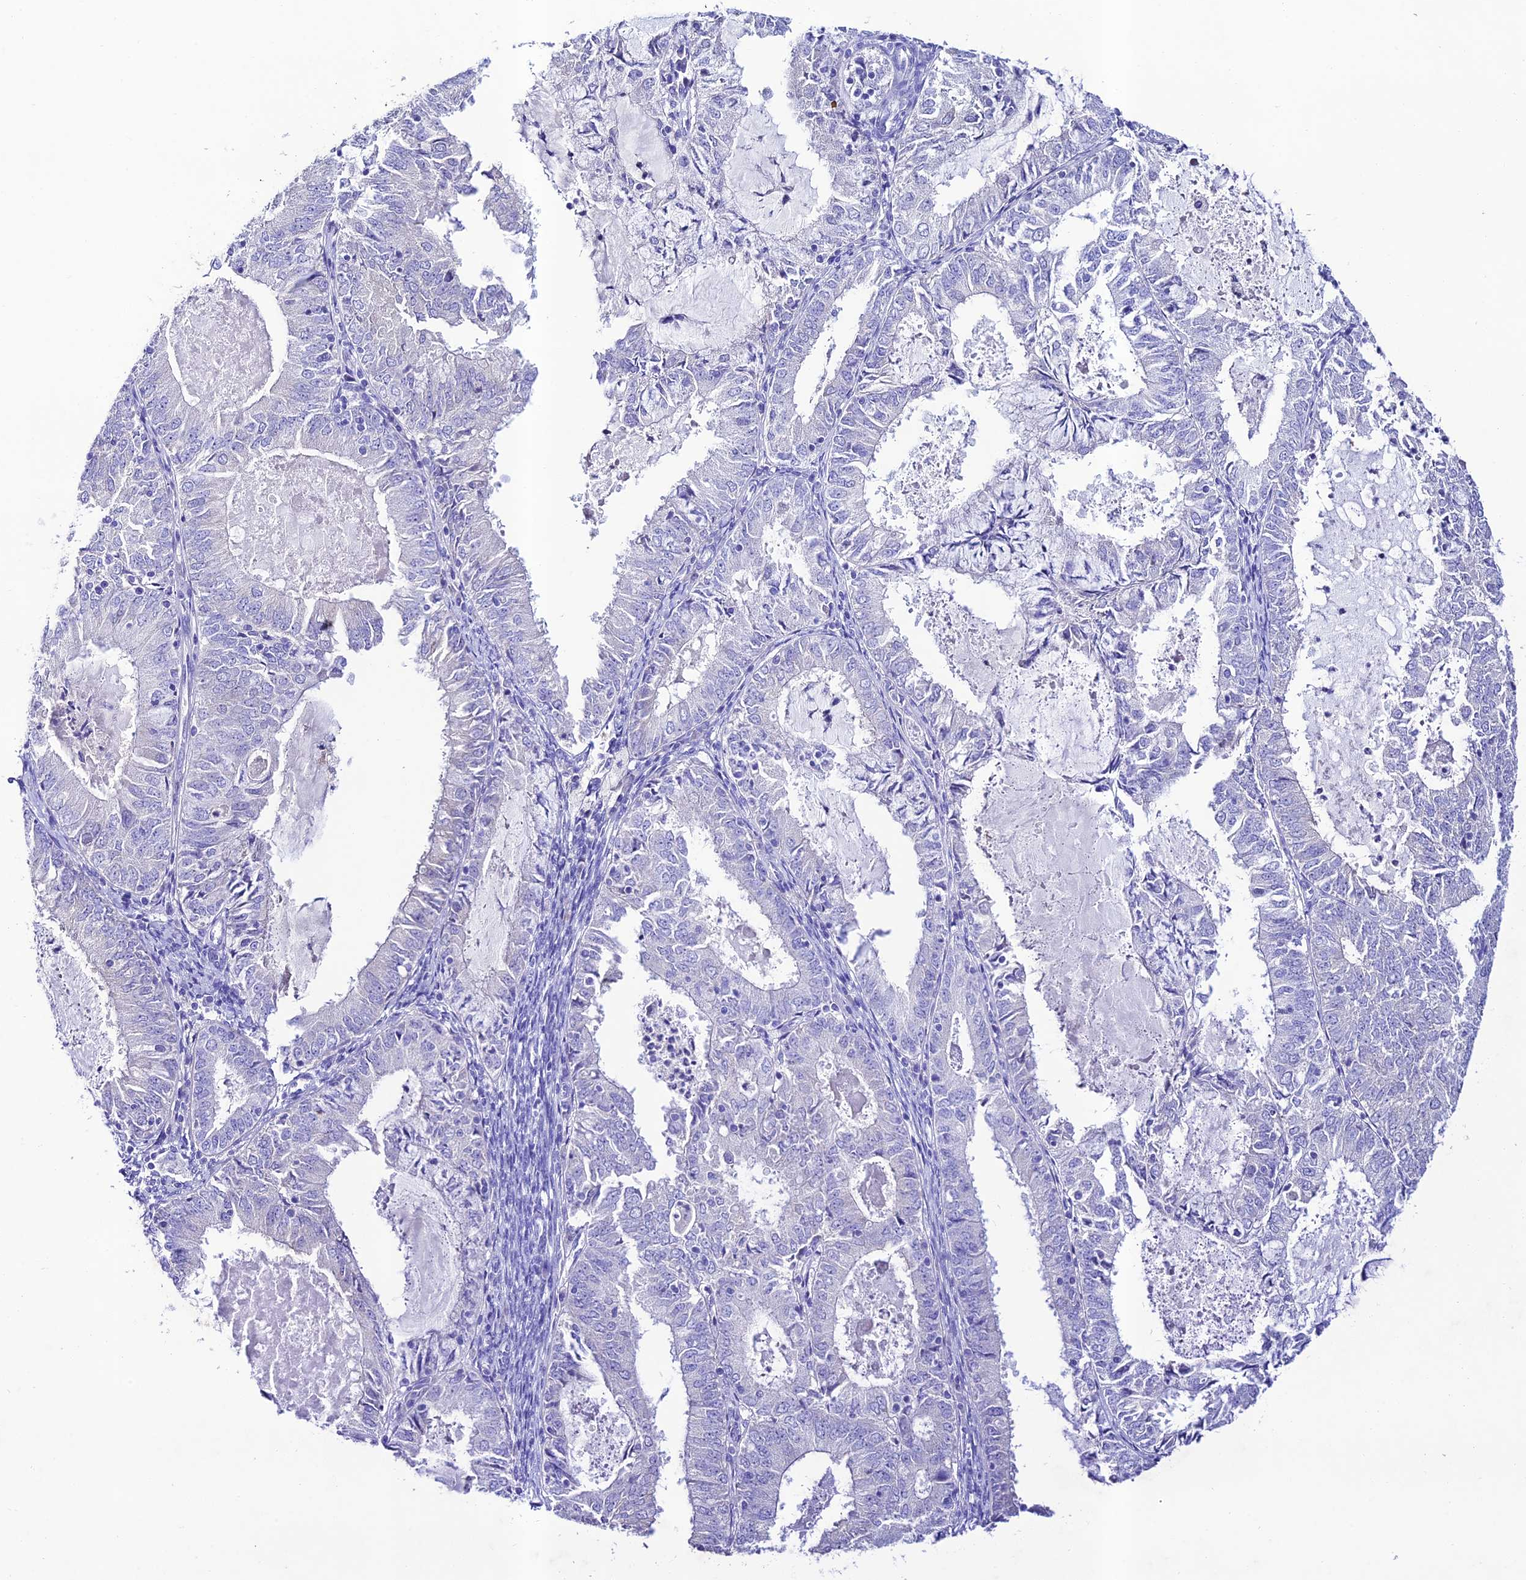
{"staining": {"intensity": "negative", "quantity": "none", "location": "none"}, "tissue": "endometrial cancer", "cell_type": "Tumor cells", "image_type": "cancer", "snomed": [{"axis": "morphology", "description": "Adenocarcinoma, NOS"}, {"axis": "topography", "description": "Endometrium"}], "caption": "Micrograph shows no significant protein staining in tumor cells of adenocarcinoma (endometrial).", "gene": "NLRP6", "patient": {"sex": "female", "age": 57}}